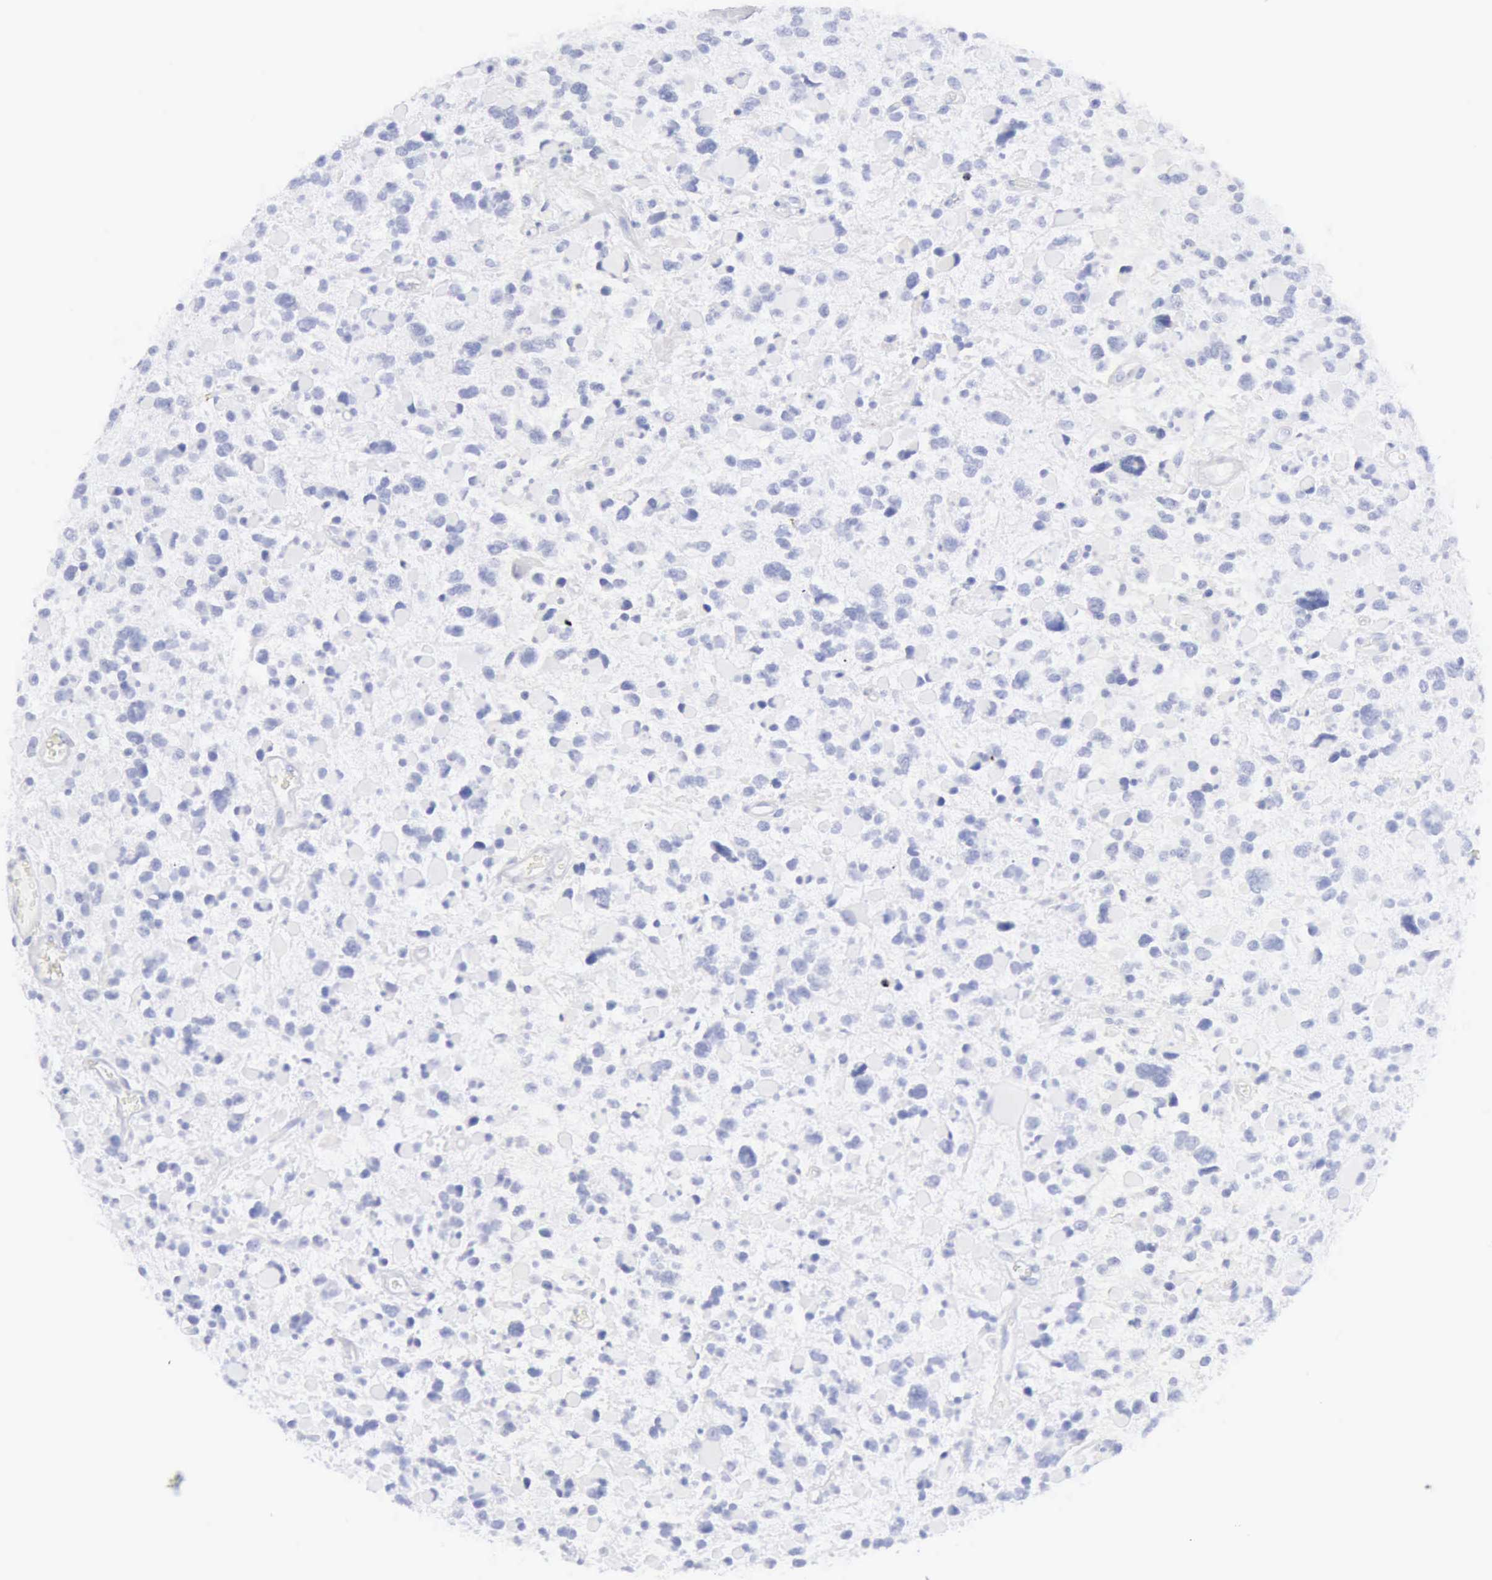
{"staining": {"intensity": "negative", "quantity": "none", "location": "none"}, "tissue": "glioma", "cell_type": "Tumor cells", "image_type": "cancer", "snomed": [{"axis": "morphology", "description": "Glioma, malignant, High grade"}, {"axis": "topography", "description": "Brain"}], "caption": "An immunohistochemistry (IHC) photomicrograph of glioma is shown. There is no staining in tumor cells of glioma.", "gene": "GZMB", "patient": {"sex": "female", "age": 37}}